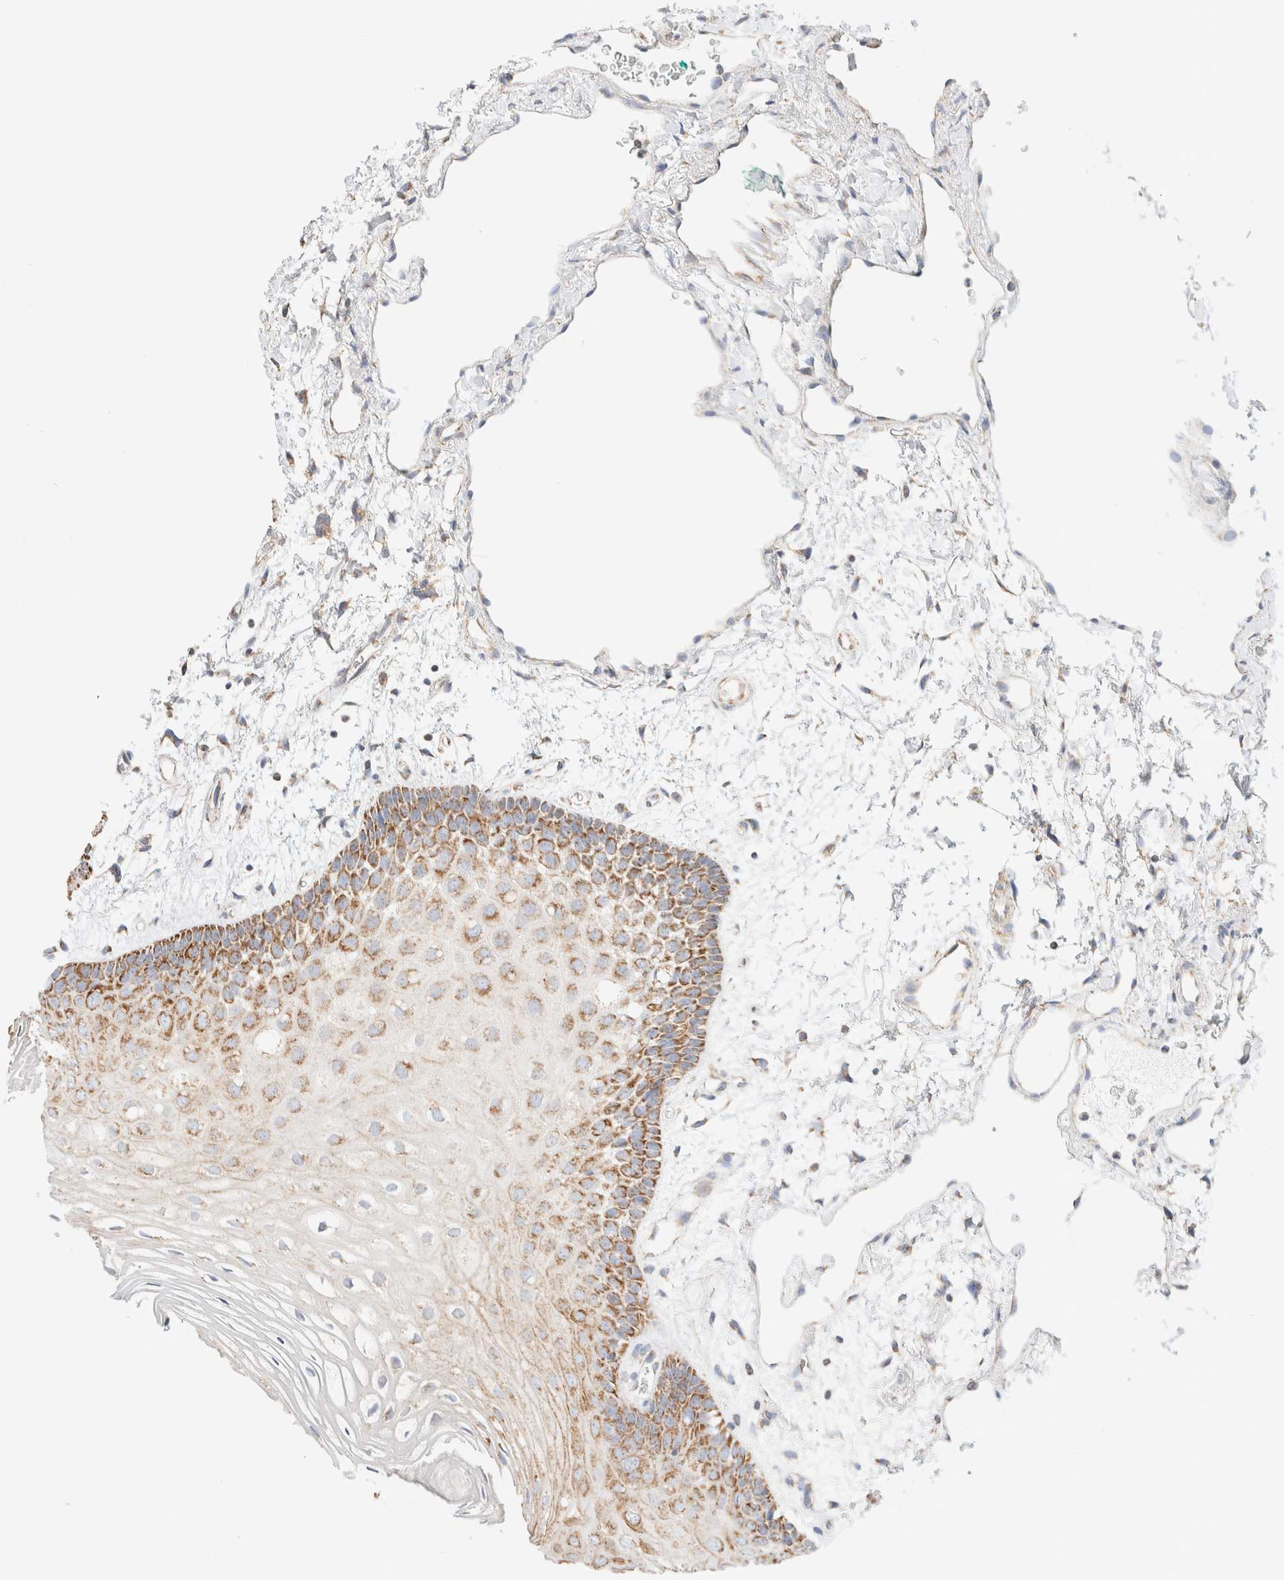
{"staining": {"intensity": "strong", "quantity": ">75%", "location": "cytoplasmic/membranous"}, "tissue": "oral mucosa", "cell_type": "Squamous epithelial cells", "image_type": "normal", "snomed": [{"axis": "morphology", "description": "Normal tissue, NOS"}, {"axis": "topography", "description": "Skeletal muscle"}, {"axis": "topography", "description": "Oral tissue"}, {"axis": "topography", "description": "Peripheral nerve tissue"}], "caption": "Protein expression analysis of benign oral mucosa reveals strong cytoplasmic/membranous positivity in about >75% of squamous epithelial cells. The staining is performed using DAB (3,3'-diaminobenzidine) brown chromogen to label protein expression. The nuclei are counter-stained blue using hematoxylin.", "gene": "PHB2", "patient": {"sex": "female", "age": 84}}